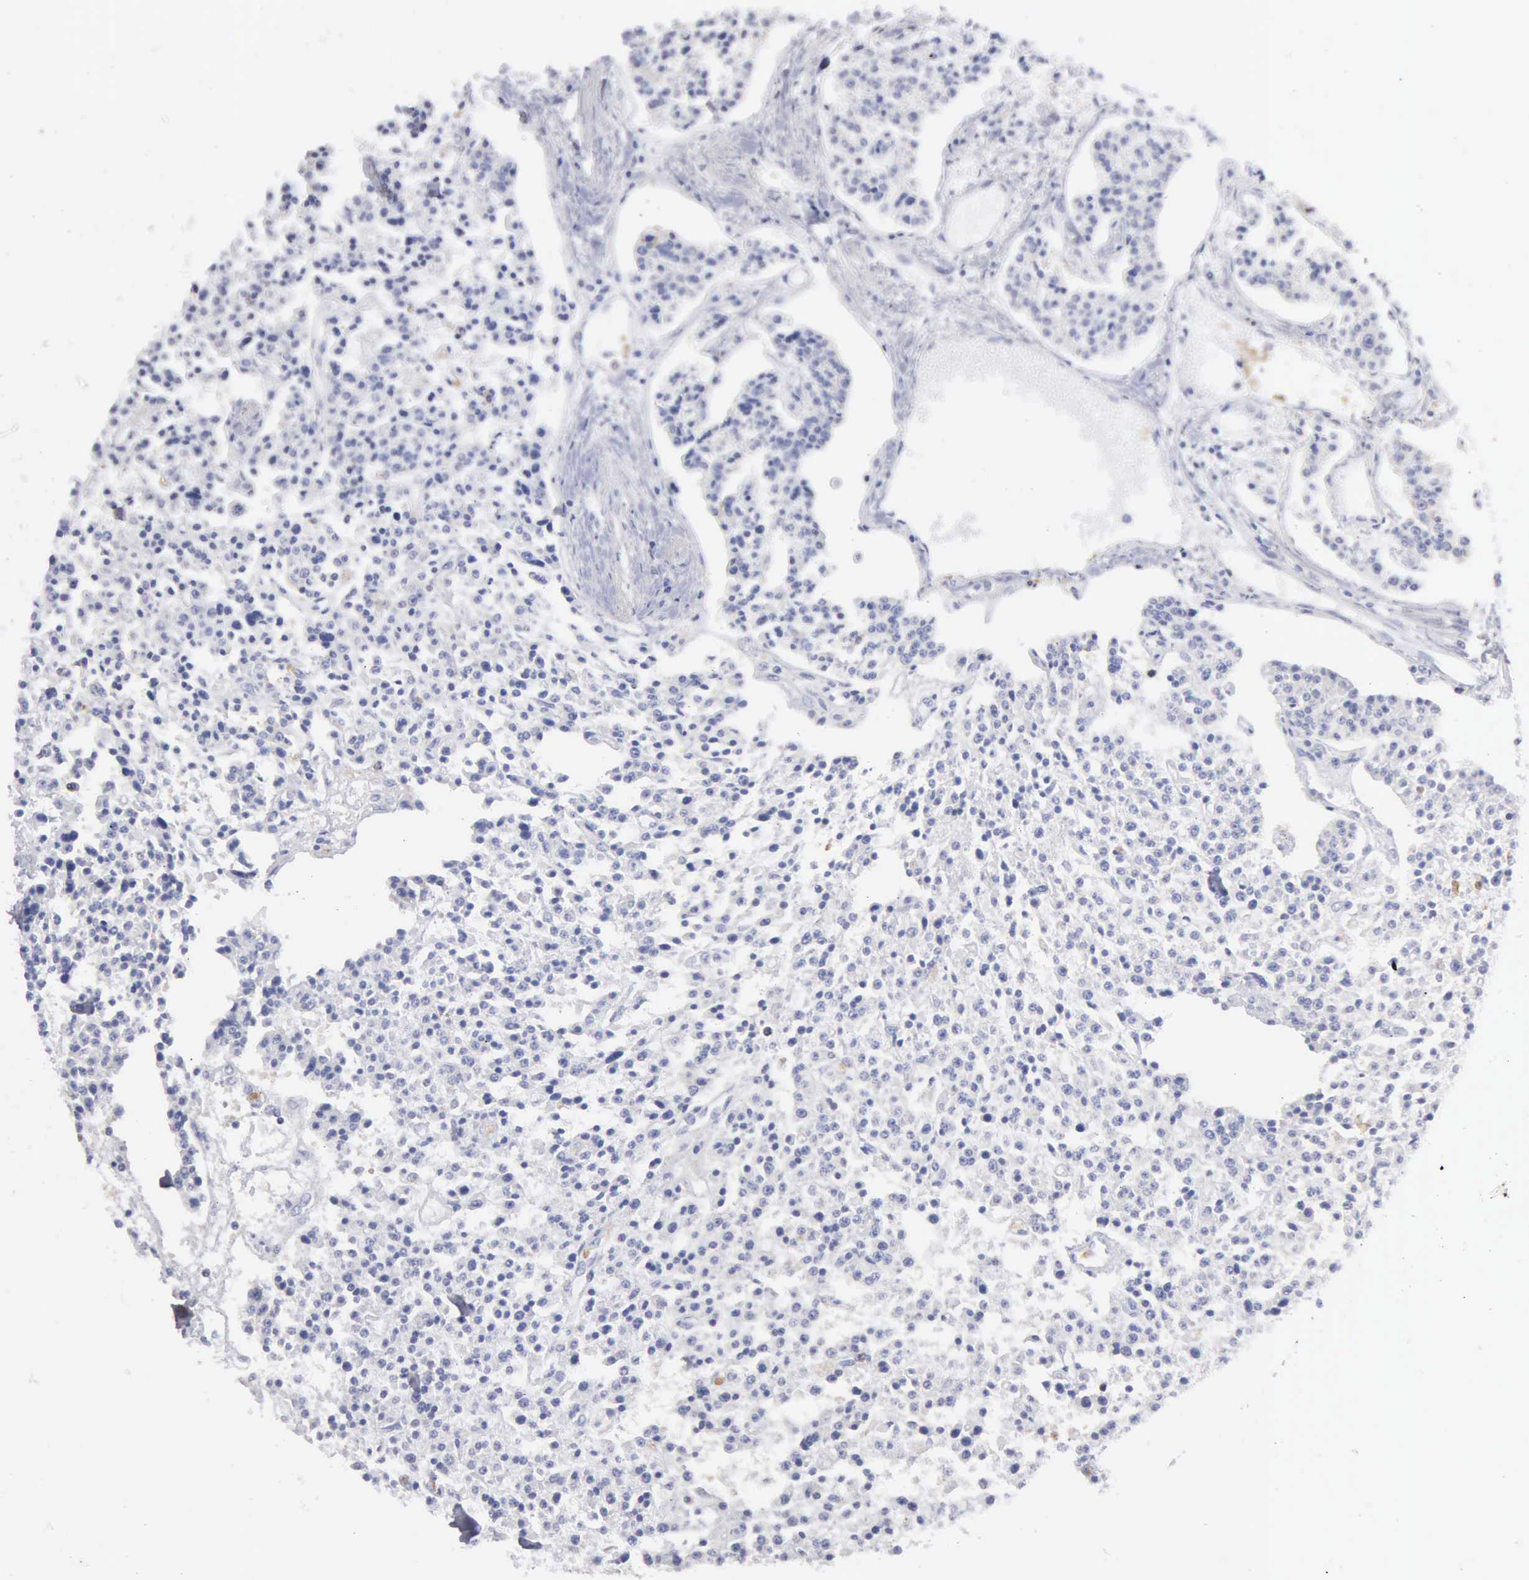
{"staining": {"intensity": "negative", "quantity": "none", "location": "none"}, "tissue": "carcinoid", "cell_type": "Tumor cells", "image_type": "cancer", "snomed": [{"axis": "morphology", "description": "Carcinoid, malignant, NOS"}, {"axis": "topography", "description": "Stomach"}], "caption": "IHC photomicrograph of human malignant carcinoid stained for a protein (brown), which reveals no positivity in tumor cells. (DAB immunohistochemistry visualized using brightfield microscopy, high magnification).", "gene": "G6PD", "patient": {"sex": "female", "age": 76}}